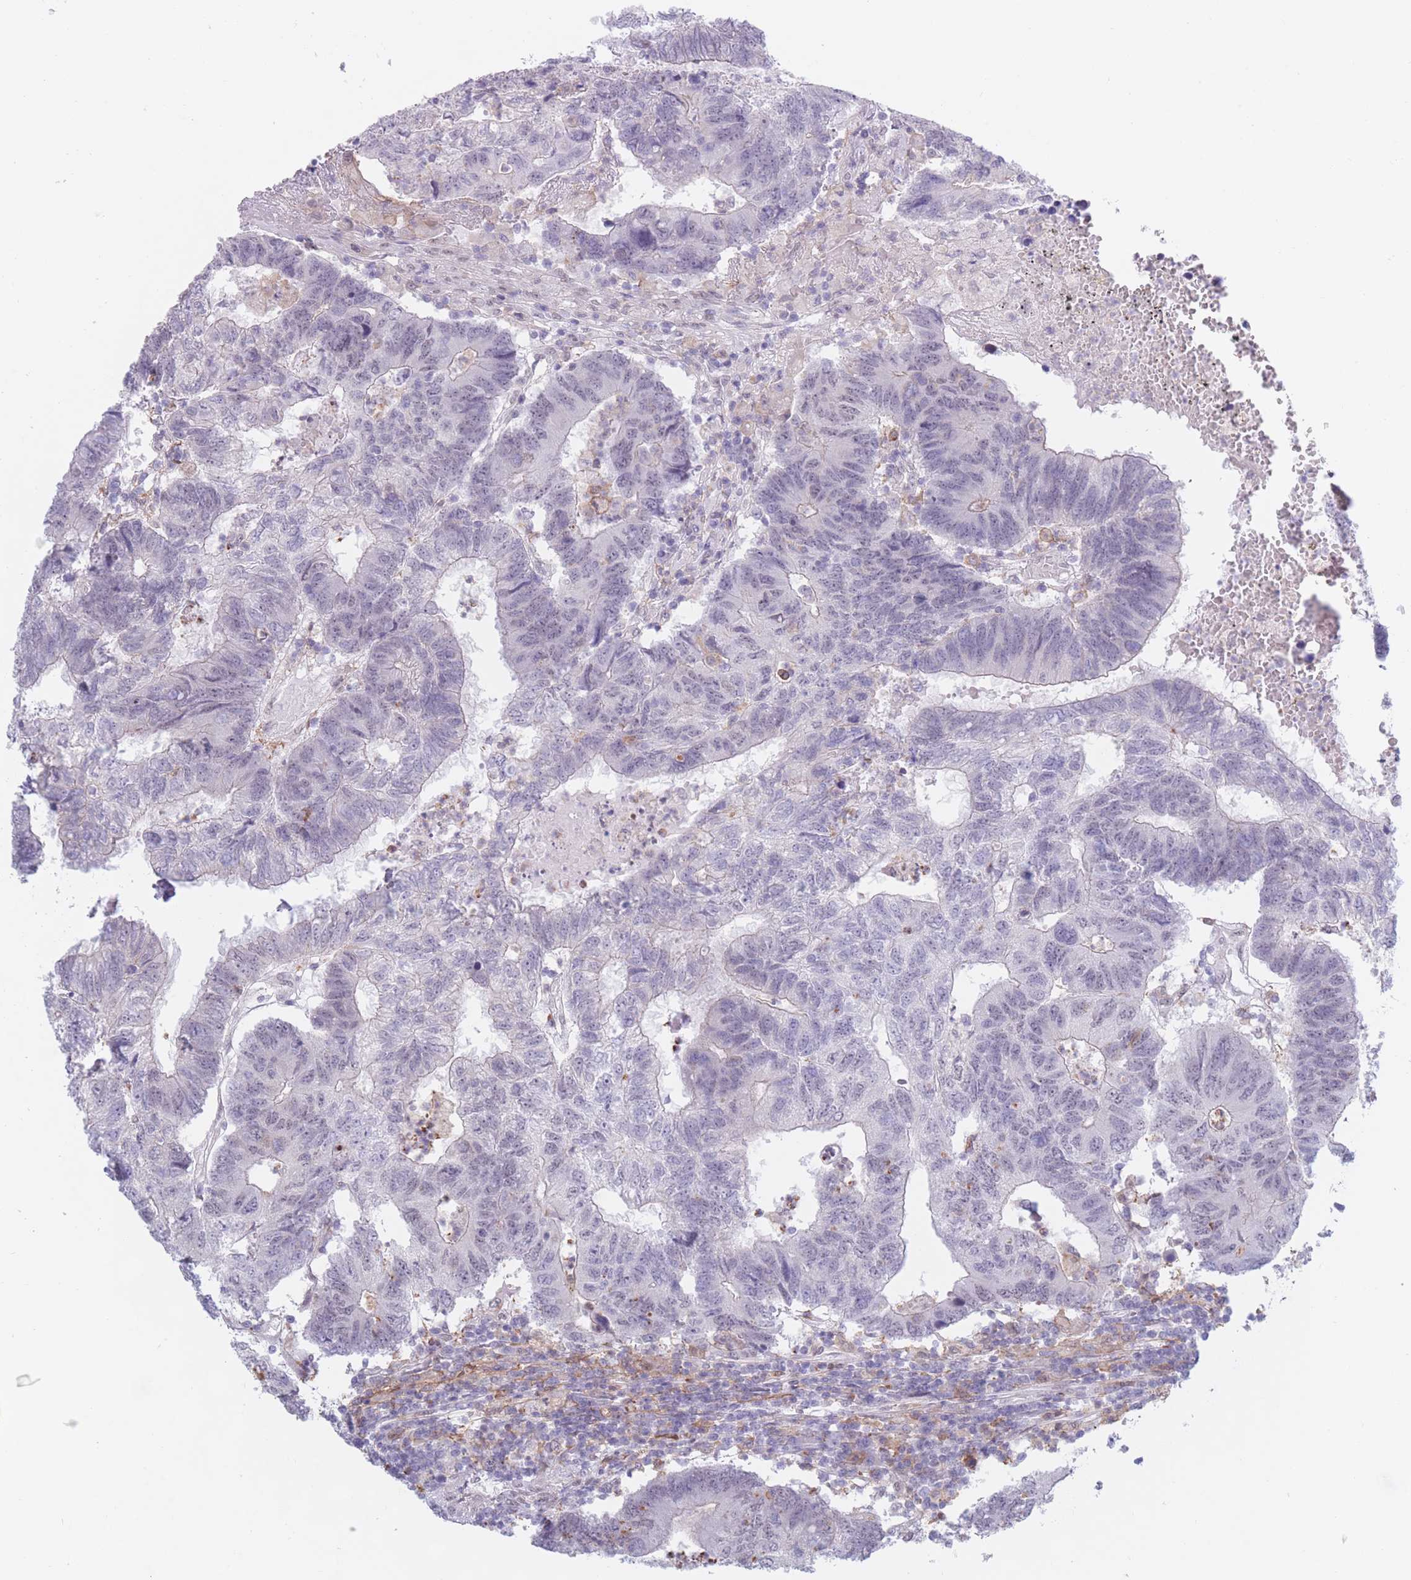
{"staining": {"intensity": "negative", "quantity": "none", "location": "none"}, "tissue": "colorectal cancer", "cell_type": "Tumor cells", "image_type": "cancer", "snomed": [{"axis": "morphology", "description": "Adenocarcinoma, NOS"}, {"axis": "topography", "description": "Colon"}], "caption": "The IHC photomicrograph has no significant positivity in tumor cells of adenocarcinoma (colorectal) tissue.", "gene": "PODXL", "patient": {"sex": "female", "age": 48}}